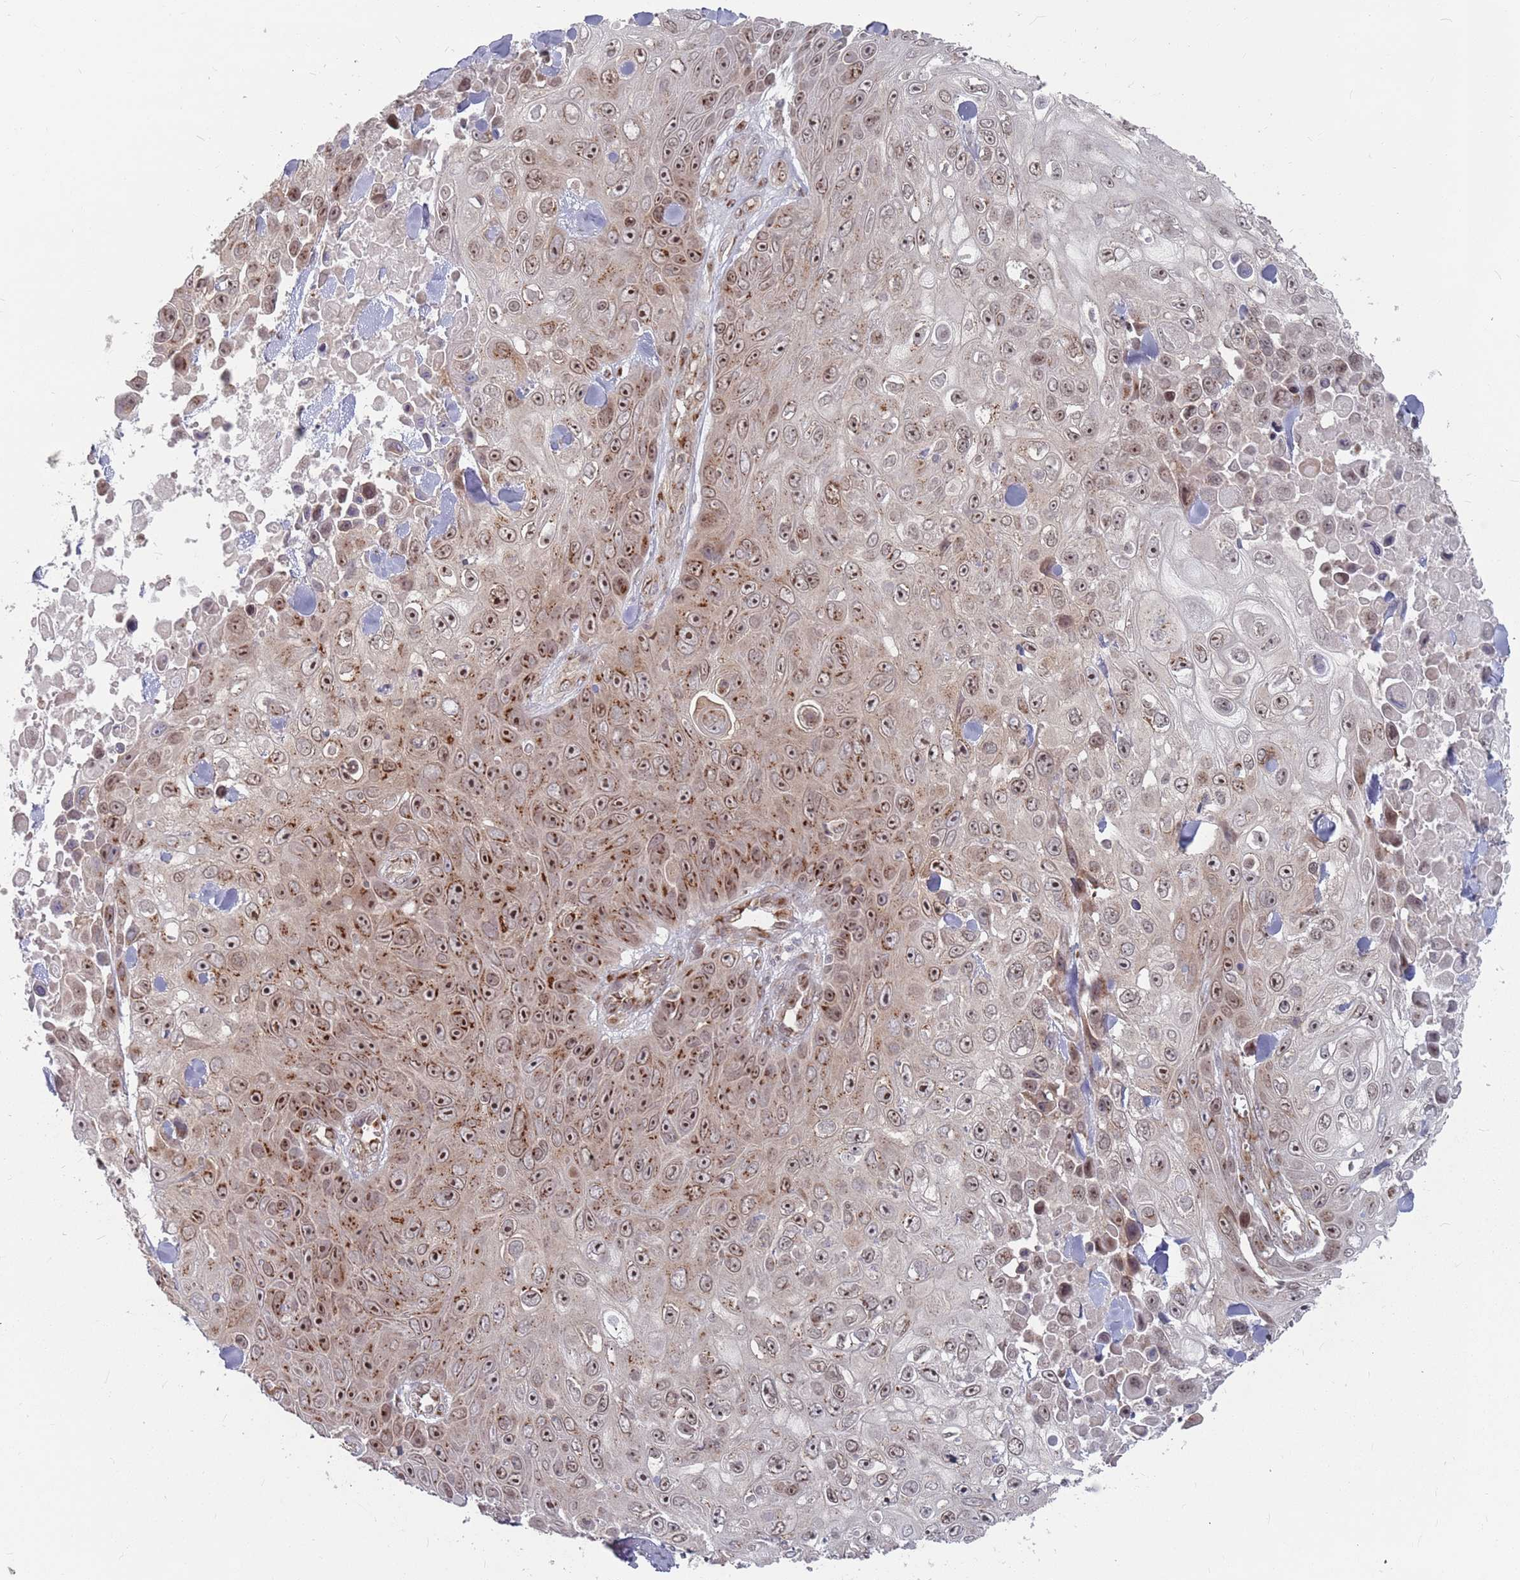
{"staining": {"intensity": "strong", "quantity": ">75%", "location": "nuclear"}, "tissue": "skin cancer", "cell_type": "Tumor cells", "image_type": "cancer", "snomed": [{"axis": "morphology", "description": "Squamous cell carcinoma, NOS"}, {"axis": "topography", "description": "Skin"}], "caption": "An immunohistochemistry photomicrograph of neoplastic tissue is shown. Protein staining in brown highlights strong nuclear positivity in squamous cell carcinoma (skin) within tumor cells.", "gene": "FMO4", "patient": {"sex": "male", "age": 82}}